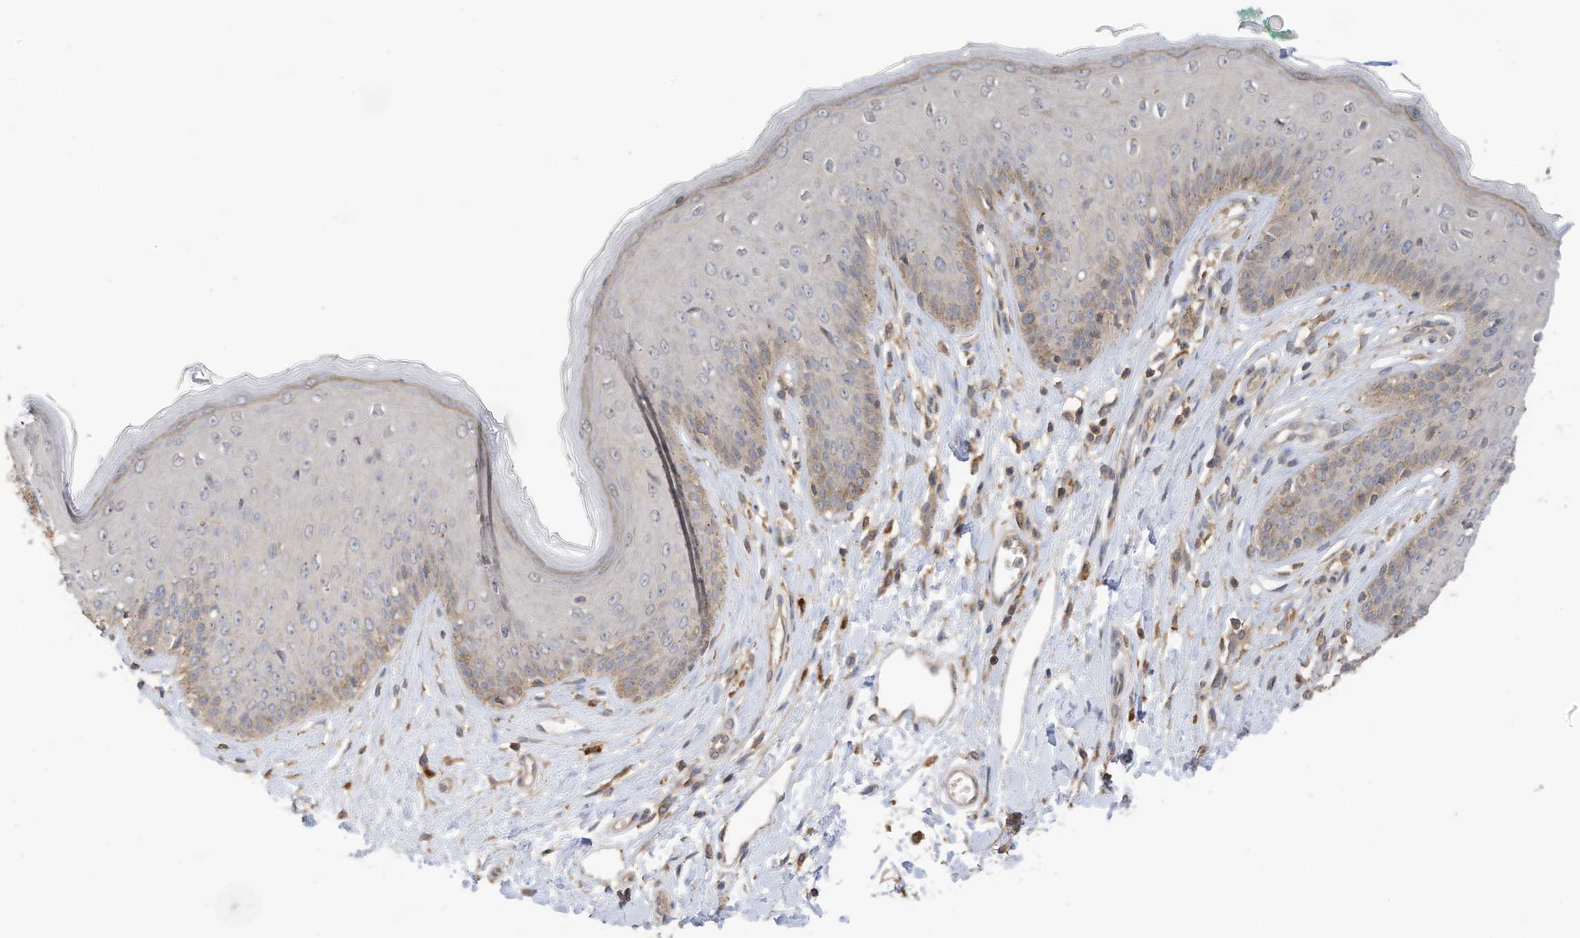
{"staining": {"intensity": "weak", "quantity": "25%-75%", "location": "cytoplasmic/membranous"}, "tissue": "skin", "cell_type": "Epidermal cells", "image_type": "normal", "snomed": [{"axis": "morphology", "description": "Normal tissue, NOS"}, {"axis": "morphology", "description": "Squamous cell carcinoma, NOS"}, {"axis": "topography", "description": "Vulva"}], "caption": "High-power microscopy captured an IHC micrograph of benign skin, revealing weak cytoplasmic/membranous expression in about 25%-75% of epidermal cells. The staining is performed using DAB (3,3'-diaminobenzidine) brown chromogen to label protein expression. The nuclei are counter-stained blue using hematoxylin.", "gene": "REC8", "patient": {"sex": "female", "age": 85}}